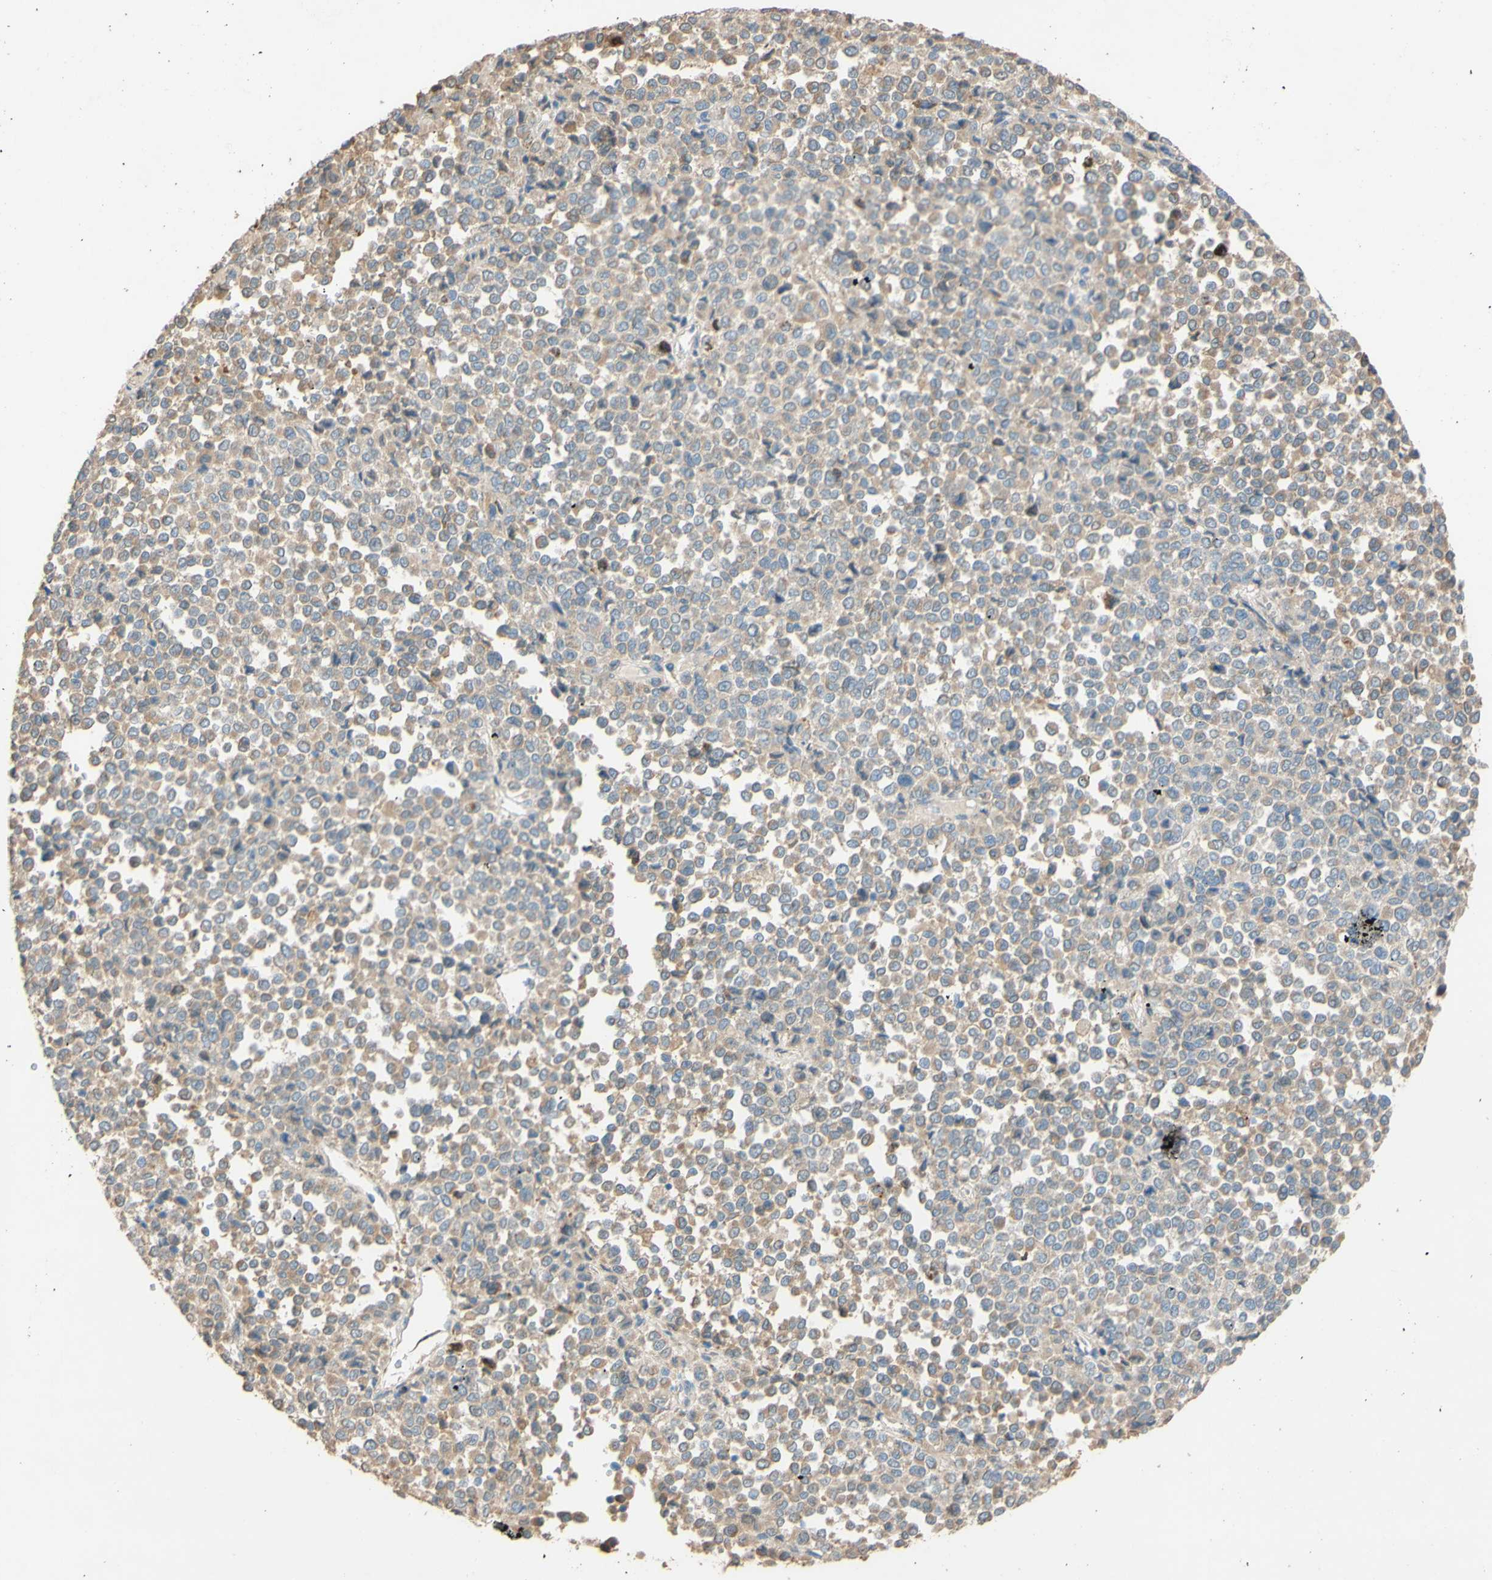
{"staining": {"intensity": "weak", "quantity": ">75%", "location": "cytoplasmic/membranous"}, "tissue": "melanoma", "cell_type": "Tumor cells", "image_type": "cancer", "snomed": [{"axis": "morphology", "description": "Malignant melanoma, Metastatic site"}, {"axis": "topography", "description": "Pancreas"}], "caption": "Immunohistochemistry image of neoplastic tissue: human melanoma stained using immunohistochemistry demonstrates low levels of weak protein expression localized specifically in the cytoplasmic/membranous of tumor cells, appearing as a cytoplasmic/membranous brown color.", "gene": "DKK3", "patient": {"sex": "female", "age": 30}}